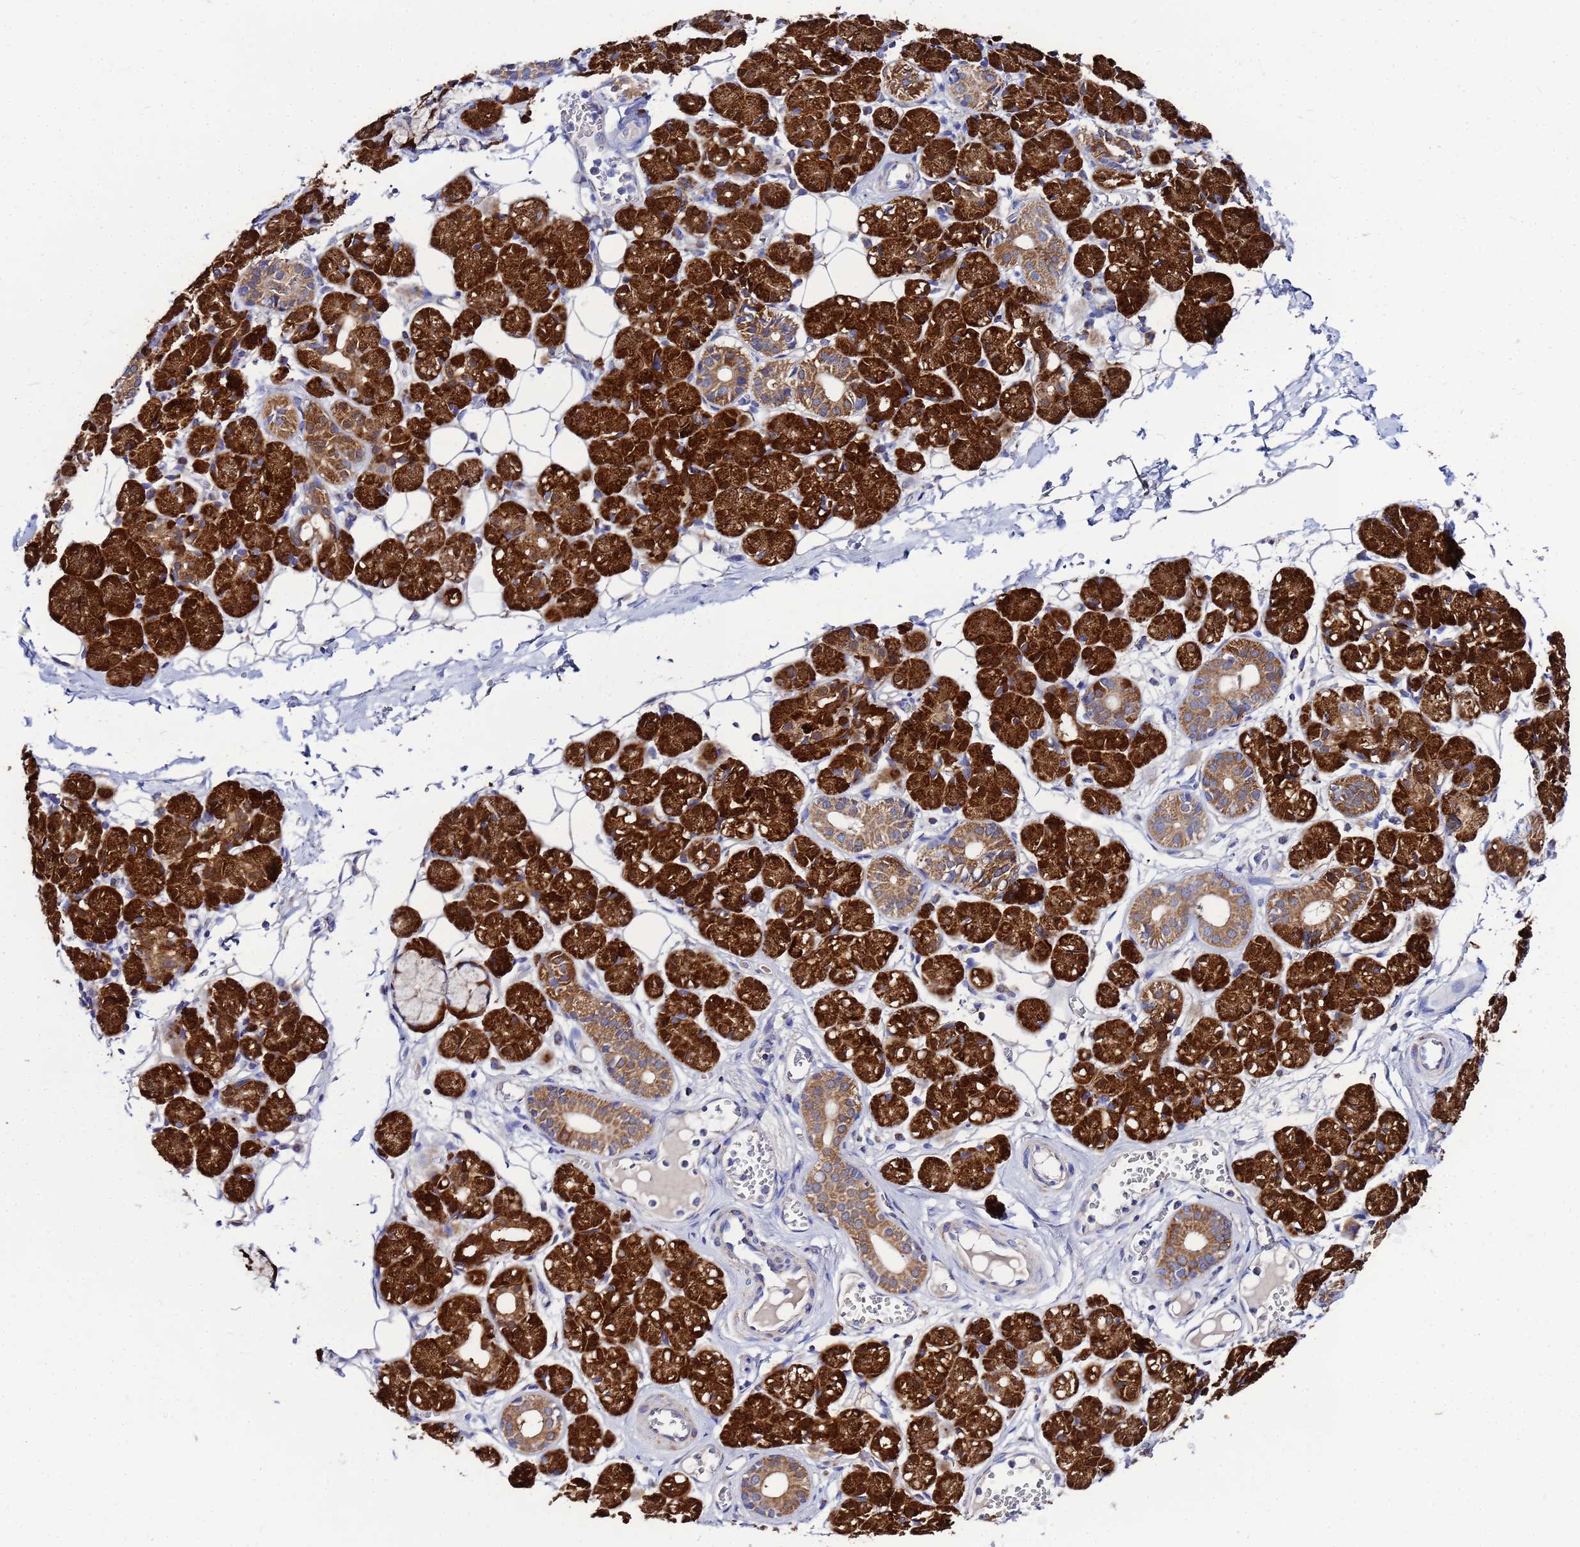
{"staining": {"intensity": "strong", "quantity": ">75%", "location": "cytoplasmic/membranous"}, "tissue": "salivary gland", "cell_type": "Glandular cells", "image_type": "normal", "snomed": [{"axis": "morphology", "description": "Normal tissue, NOS"}, {"axis": "topography", "description": "Salivary gland"}], "caption": "Protein analysis of unremarkable salivary gland reveals strong cytoplasmic/membranous expression in approximately >75% of glandular cells.", "gene": "FAHD2A", "patient": {"sex": "male", "age": 63}}